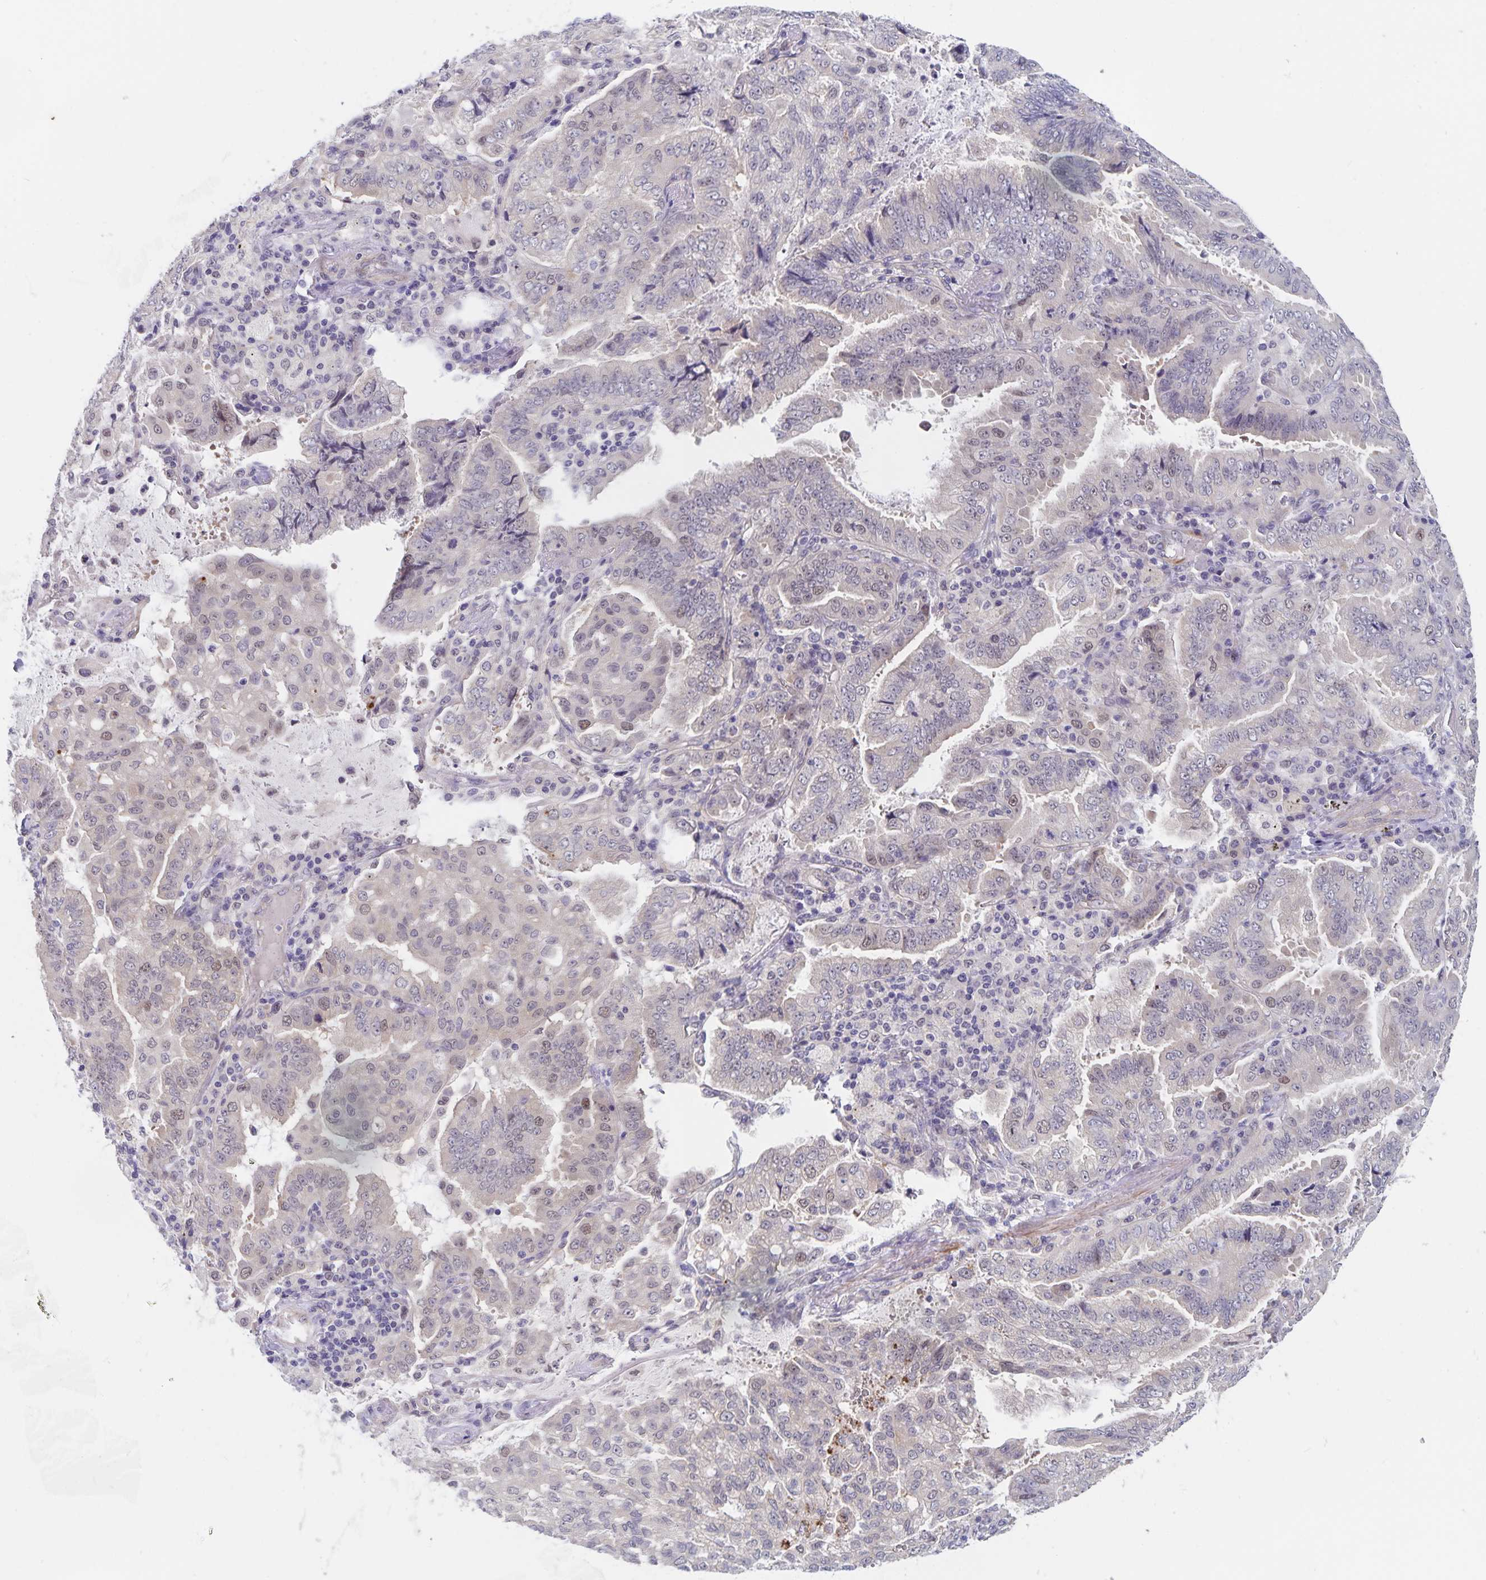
{"staining": {"intensity": "weak", "quantity": "<25%", "location": "nuclear"}, "tissue": "lung cancer", "cell_type": "Tumor cells", "image_type": "cancer", "snomed": [{"axis": "morphology", "description": "Aneuploidy"}, {"axis": "morphology", "description": "Adenocarcinoma, NOS"}, {"axis": "morphology", "description": "Adenocarcinoma, metastatic, NOS"}, {"axis": "topography", "description": "Lymph node"}, {"axis": "topography", "description": "Lung"}], "caption": "IHC micrograph of human lung cancer stained for a protein (brown), which exhibits no expression in tumor cells. Brightfield microscopy of immunohistochemistry stained with DAB (3,3'-diaminobenzidine) (brown) and hematoxylin (blue), captured at high magnification.", "gene": "BAG6", "patient": {"sex": "female", "age": 48}}